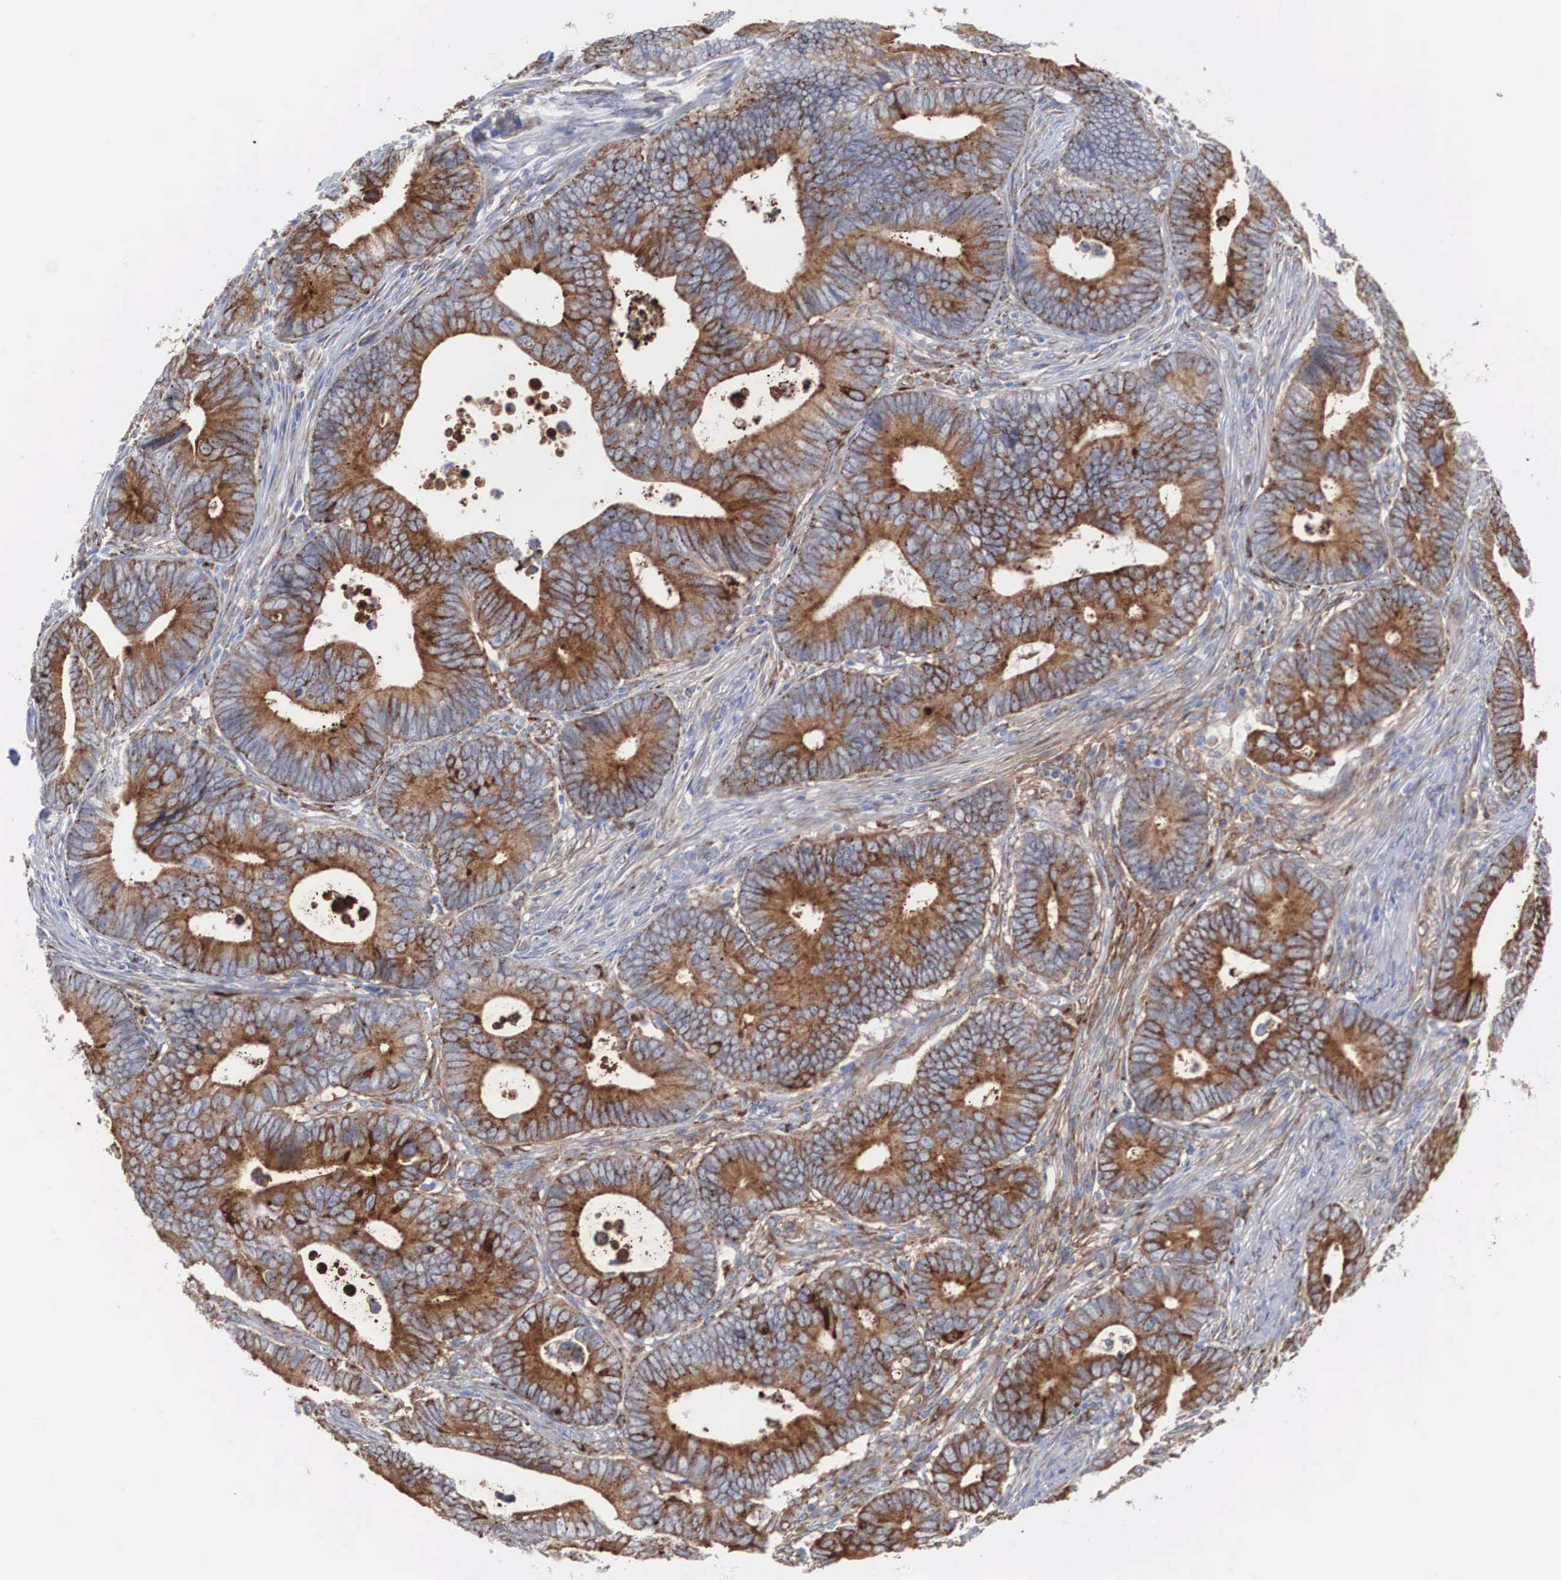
{"staining": {"intensity": "moderate", "quantity": ">75%", "location": "cytoplasmic/membranous"}, "tissue": "colorectal cancer", "cell_type": "Tumor cells", "image_type": "cancer", "snomed": [{"axis": "morphology", "description": "Adenocarcinoma, NOS"}, {"axis": "topography", "description": "Colon"}], "caption": "Moderate cytoplasmic/membranous protein positivity is appreciated in approximately >75% of tumor cells in adenocarcinoma (colorectal). (DAB (3,3'-diaminobenzidine) = brown stain, brightfield microscopy at high magnification).", "gene": "LGALS3BP", "patient": {"sex": "female", "age": 78}}